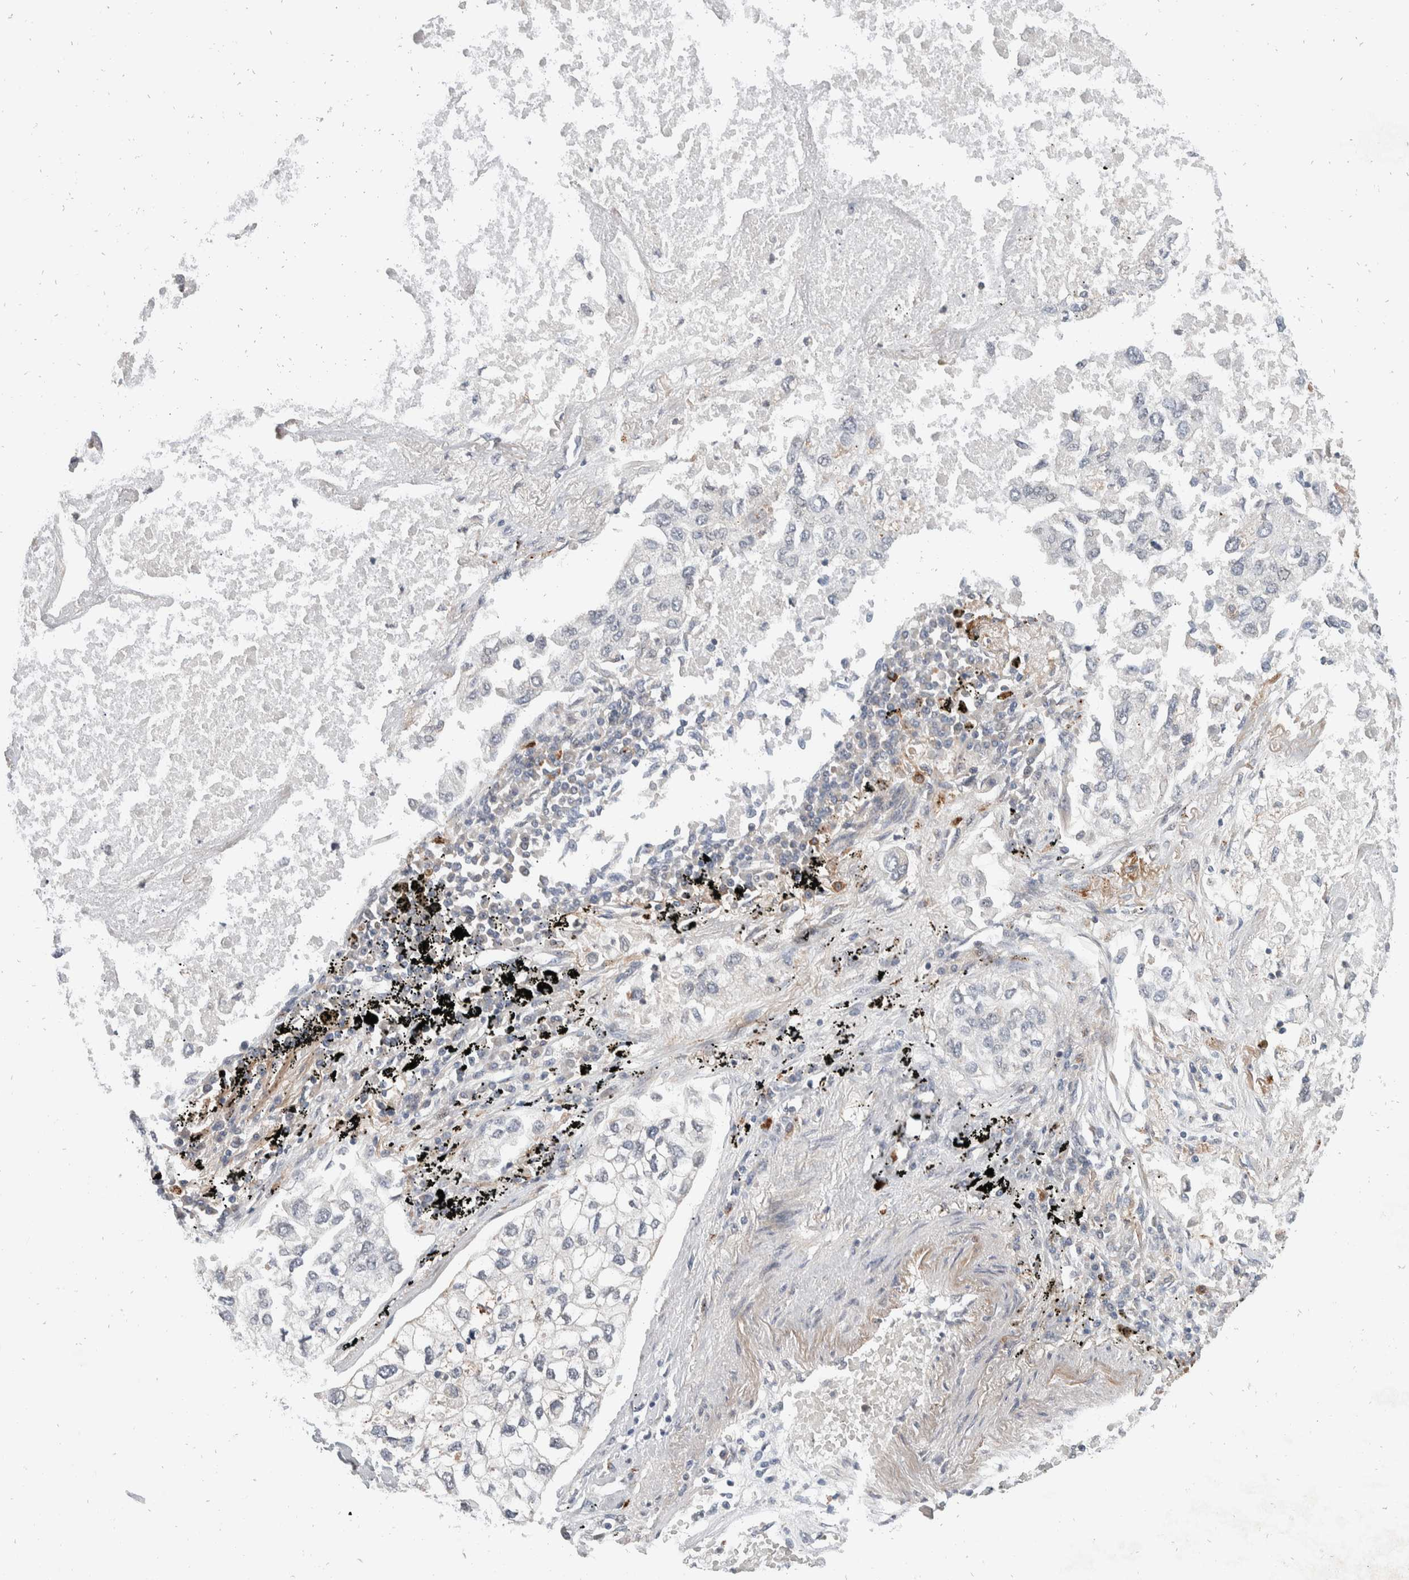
{"staining": {"intensity": "negative", "quantity": "none", "location": "none"}, "tissue": "lung cancer", "cell_type": "Tumor cells", "image_type": "cancer", "snomed": [{"axis": "morphology", "description": "Inflammation, NOS"}, {"axis": "morphology", "description": "Adenocarcinoma, NOS"}, {"axis": "topography", "description": "Lung"}], "caption": "Tumor cells are negative for protein expression in human lung cancer.", "gene": "ZNF703", "patient": {"sex": "male", "age": 63}}